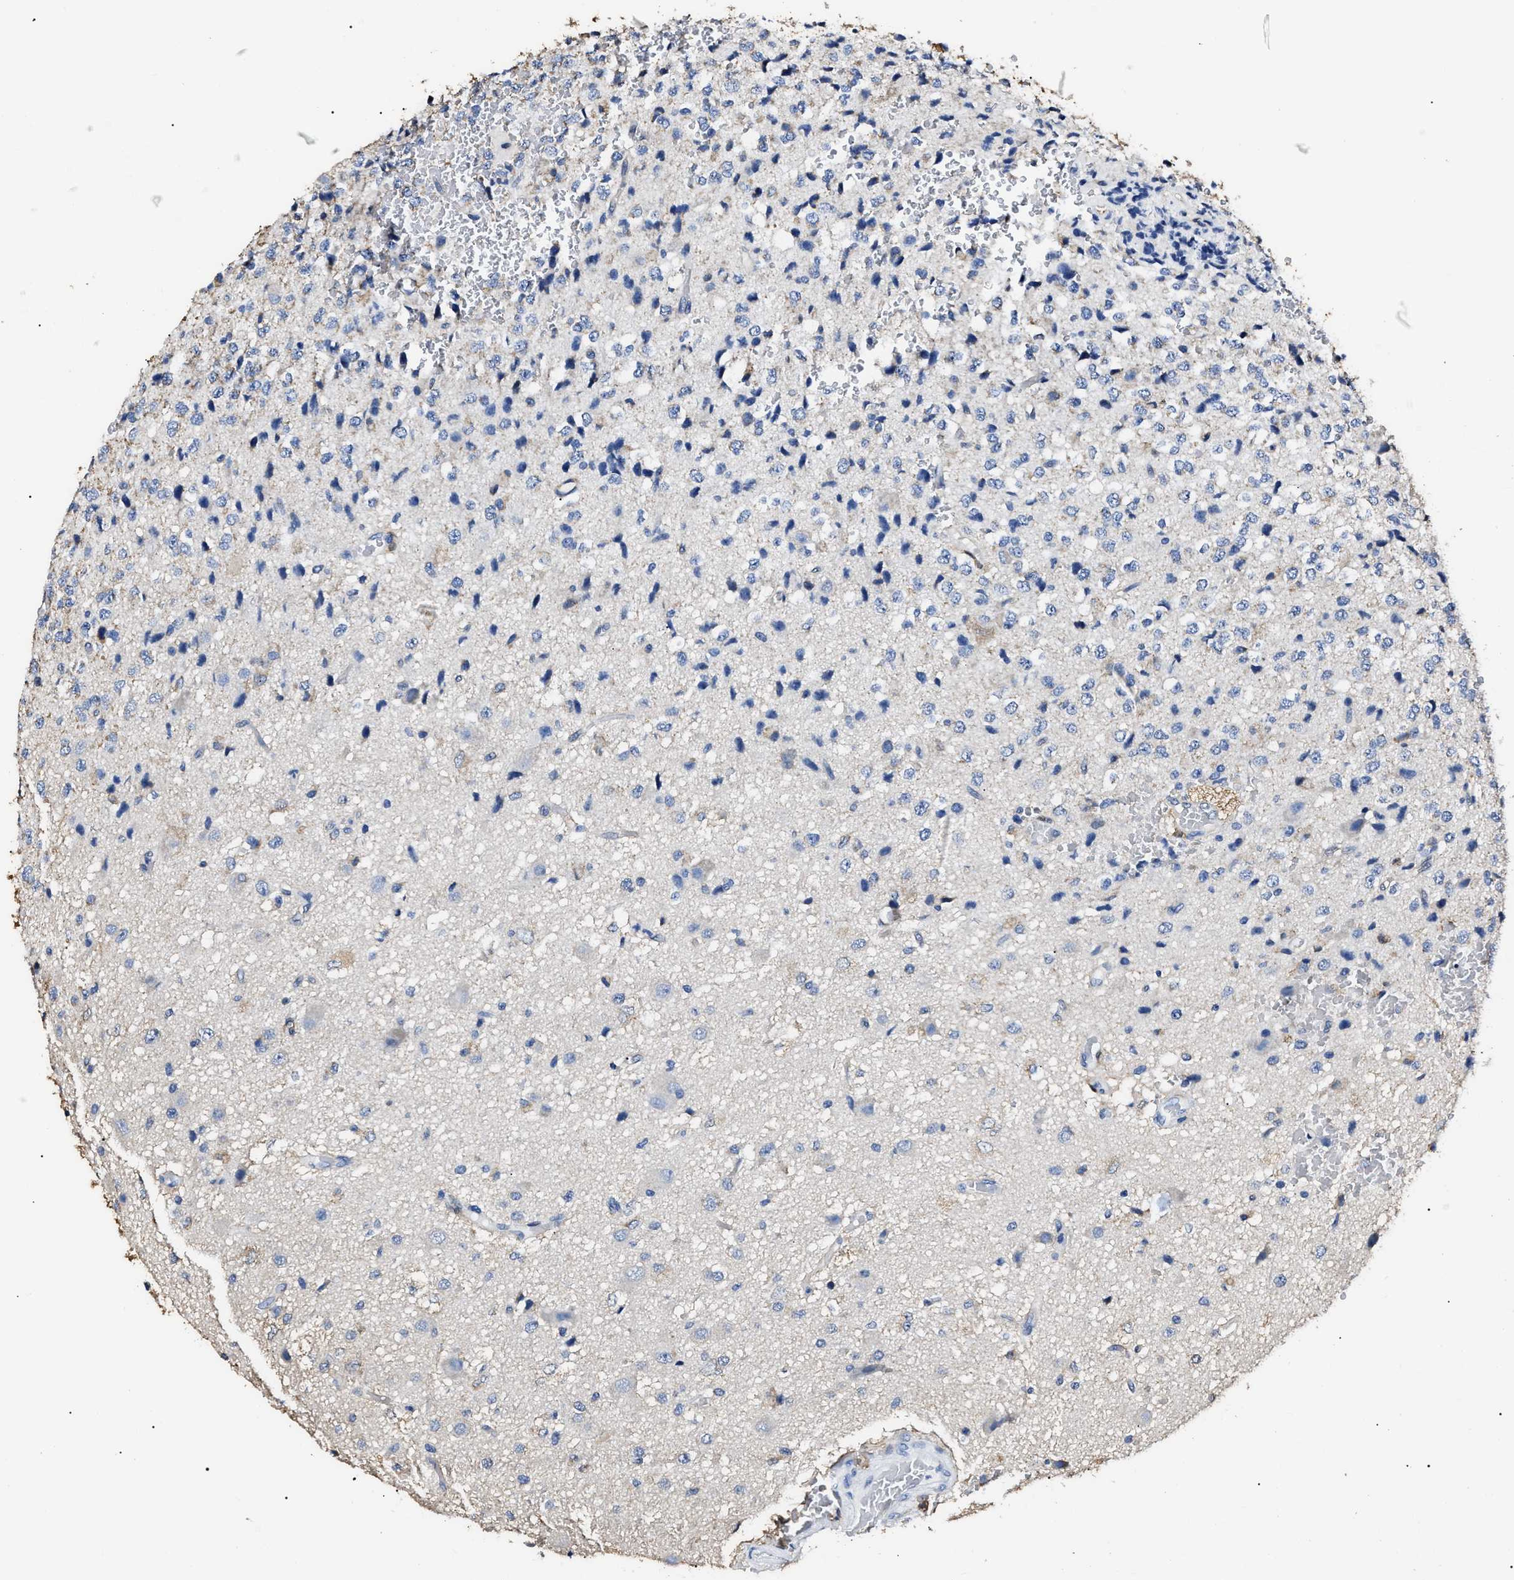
{"staining": {"intensity": "negative", "quantity": "none", "location": "none"}, "tissue": "glioma", "cell_type": "Tumor cells", "image_type": "cancer", "snomed": [{"axis": "morphology", "description": "Glioma, malignant, High grade"}, {"axis": "topography", "description": "pancreas cauda"}], "caption": "Human glioma stained for a protein using IHC demonstrates no positivity in tumor cells.", "gene": "ALDH1A1", "patient": {"sex": "male", "age": 60}}